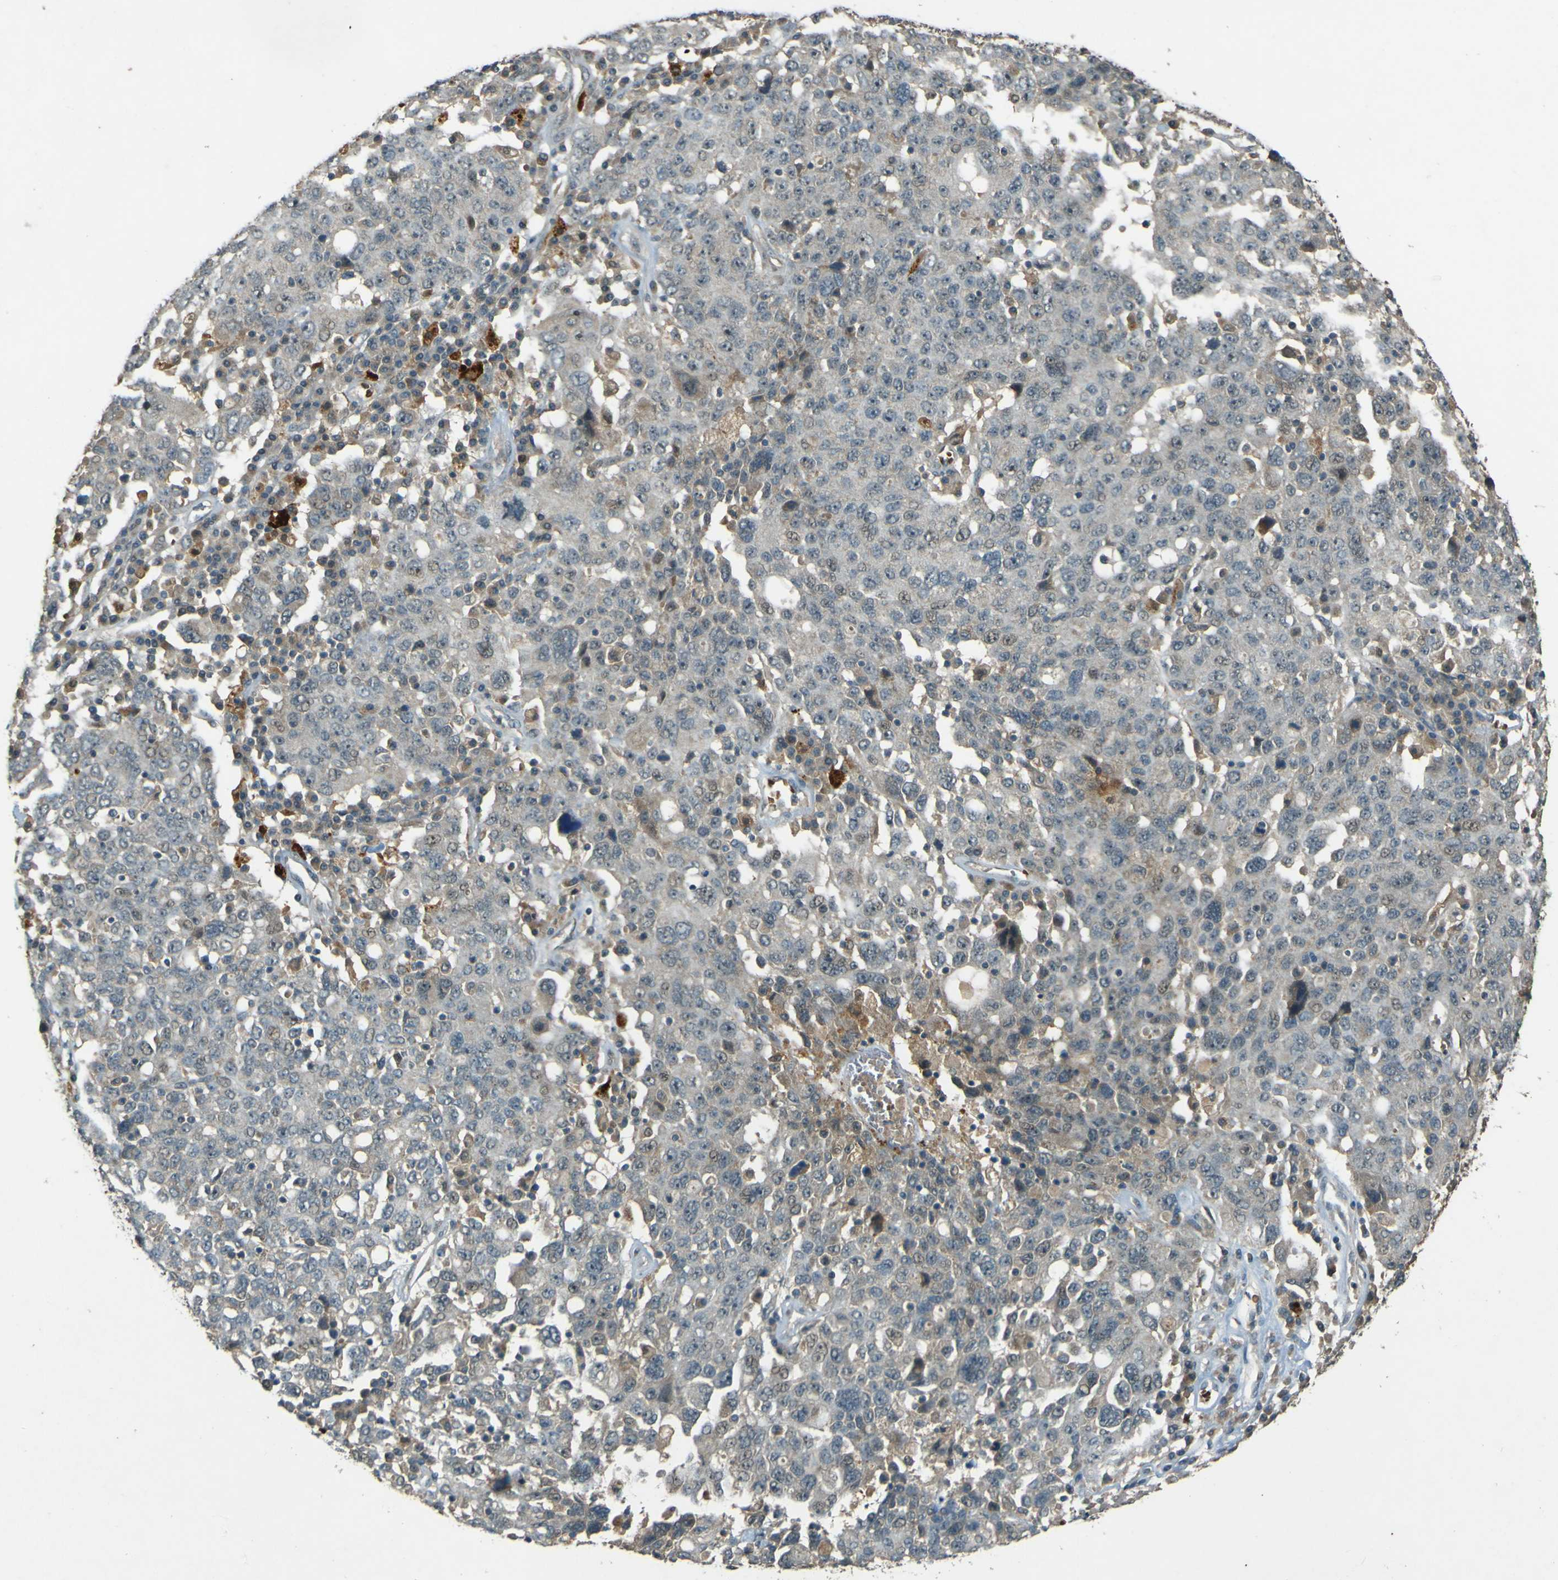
{"staining": {"intensity": "weak", "quantity": "<25%", "location": "cytoplasmic/membranous"}, "tissue": "ovarian cancer", "cell_type": "Tumor cells", "image_type": "cancer", "snomed": [{"axis": "morphology", "description": "Carcinoma, endometroid"}, {"axis": "topography", "description": "Ovary"}], "caption": "Protein analysis of endometroid carcinoma (ovarian) exhibits no significant expression in tumor cells. (Immunohistochemistry (ihc), brightfield microscopy, high magnification).", "gene": "MPDZ", "patient": {"sex": "female", "age": 62}}